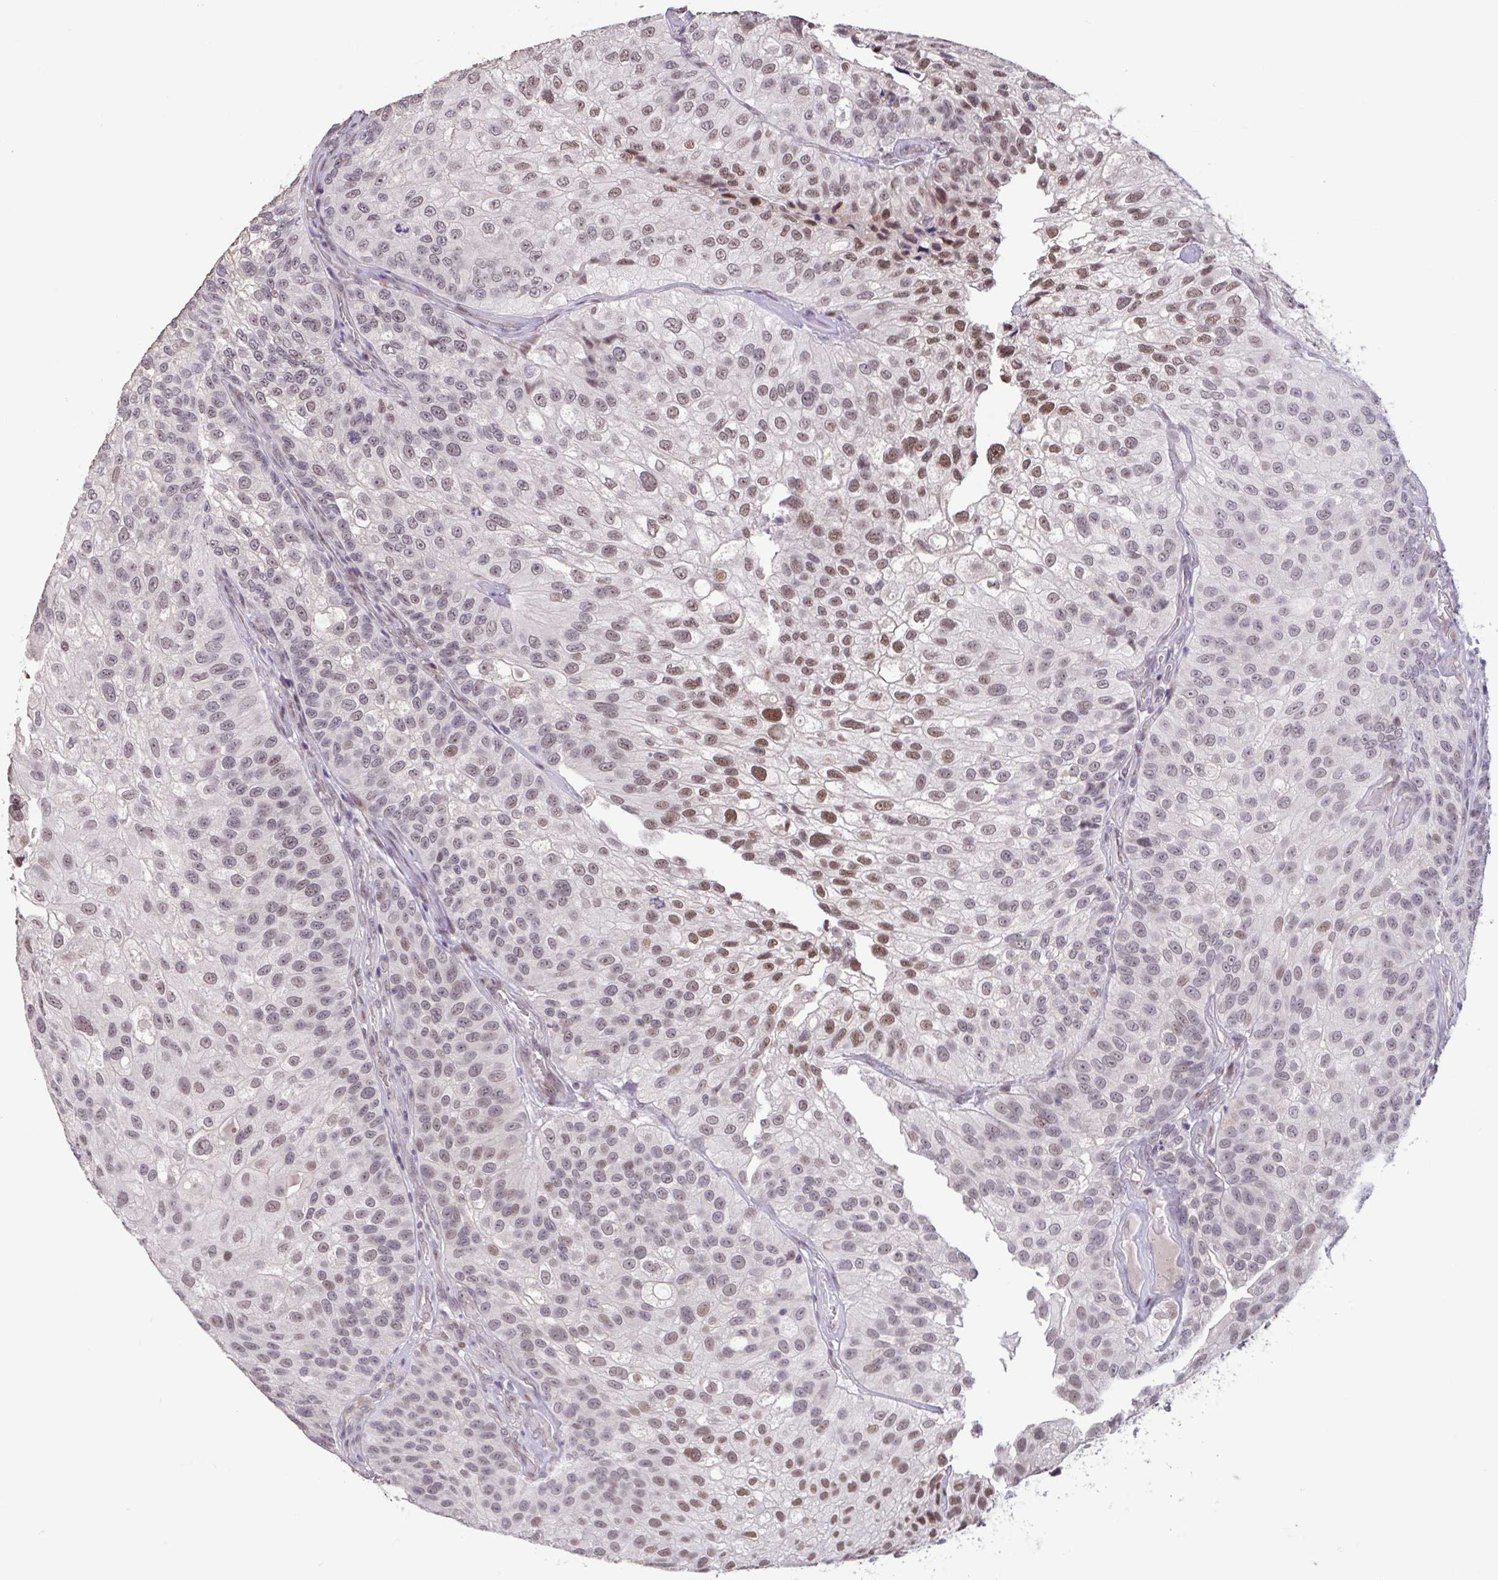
{"staining": {"intensity": "moderate", "quantity": ">75%", "location": "nuclear"}, "tissue": "urothelial cancer", "cell_type": "Tumor cells", "image_type": "cancer", "snomed": [{"axis": "morphology", "description": "Urothelial carcinoma, NOS"}, {"axis": "topography", "description": "Urinary bladder"}], "caption": "Human transitional cell carcinoma stained with a brown dye shows moderate nuclear positive positivity in about >75% of tumor cells.", "gene": "ZNF414", "patient": {"sex": "male", "age": 87}}